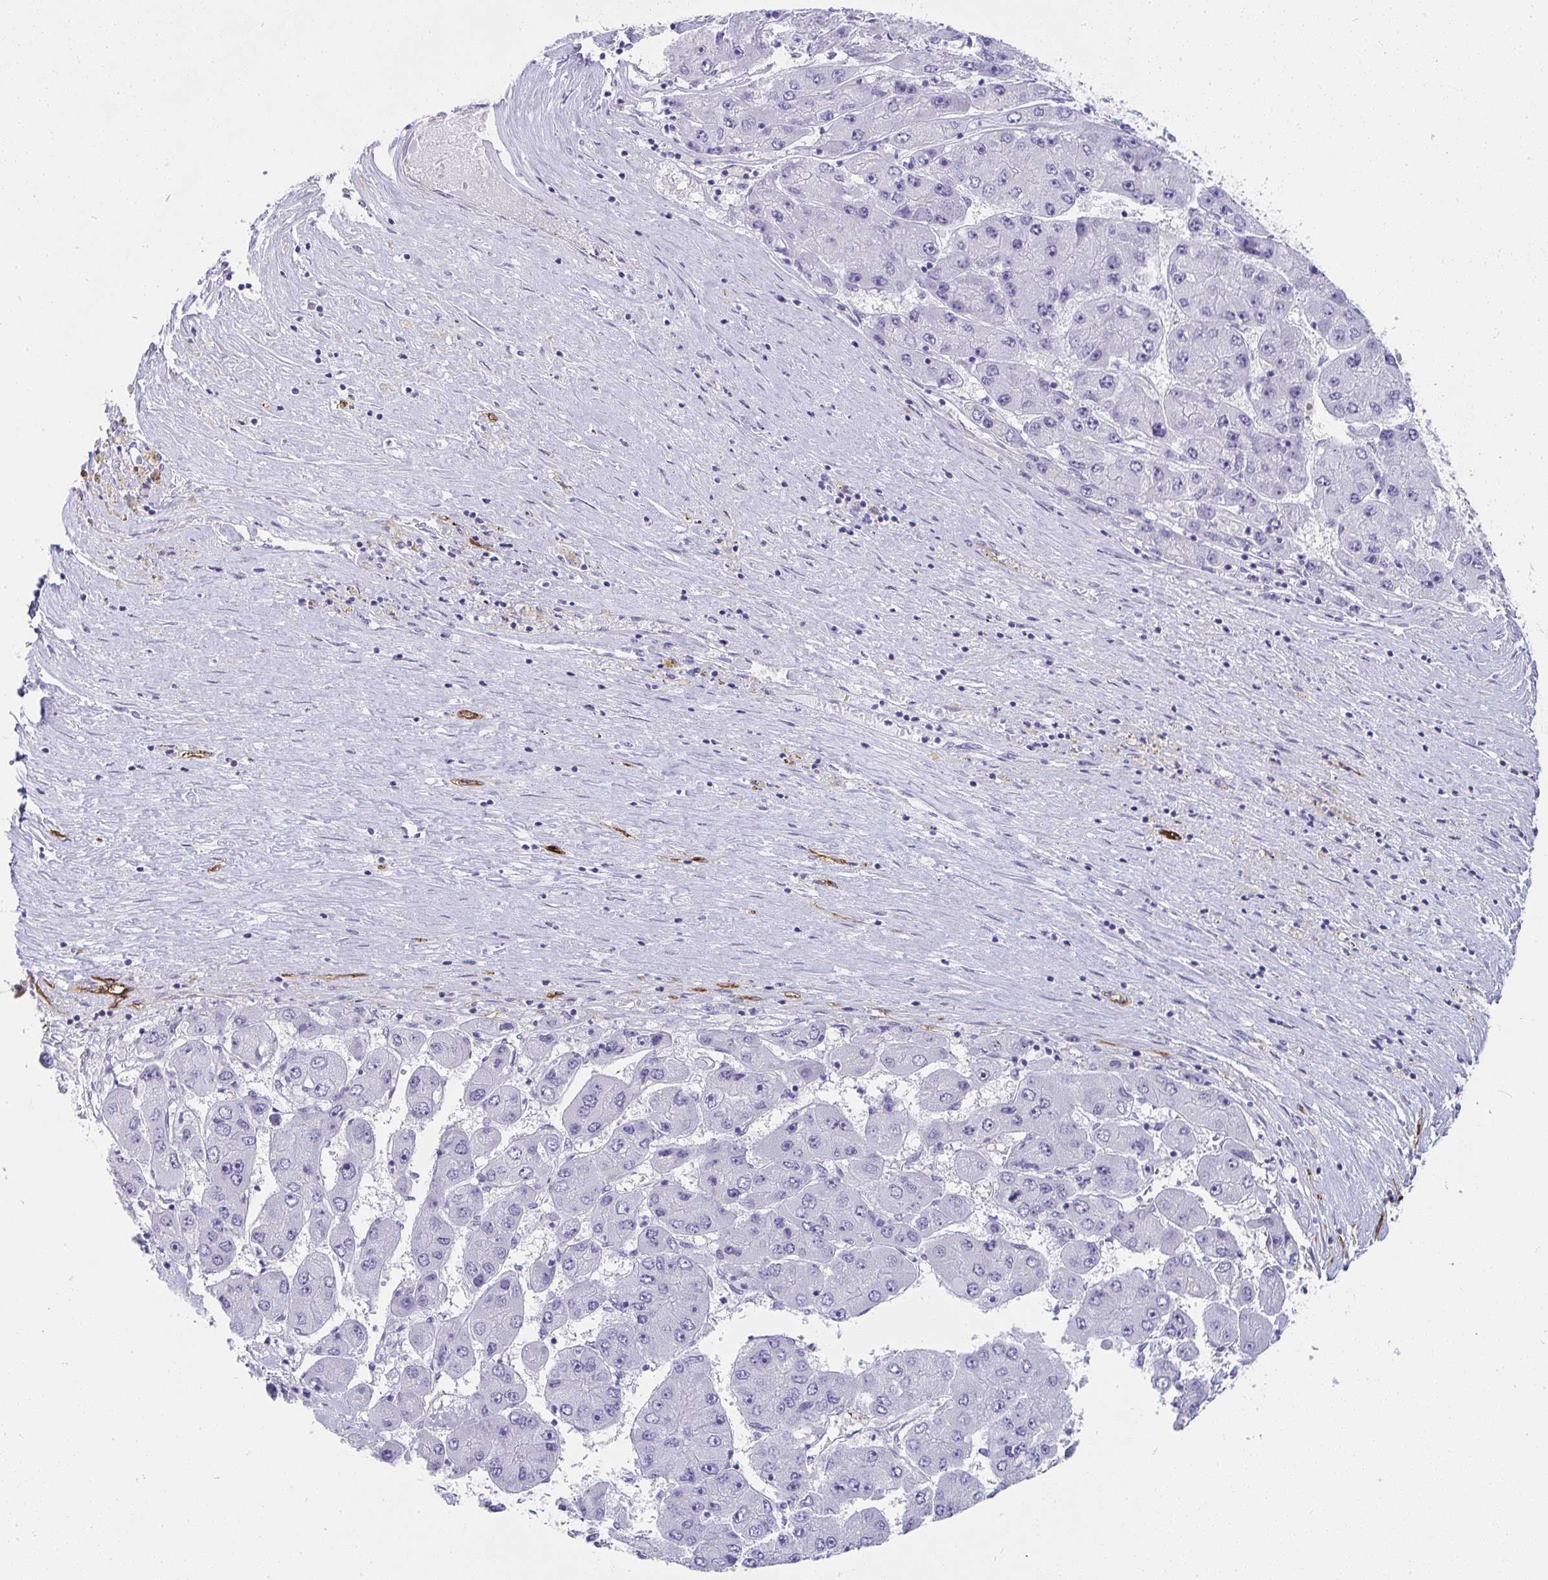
{"staining": {"intensity": "negative", "quantity": "none", "location": "none"}, "tissue": "liver cancer", "cell_type": "Tumor cells", "image_type": "cancer", "snomed": [{"axis": "morphology", "description": "Carcinoma, Hepatocellular, NOS"}, {"axis": "topography", "description": "Liver"}], "caption": "High power microscopy histopathology image of an IHC micrograph of liver cancer, revealing no significant staining in tumor cells.", "gene": "PRND", "patient": {"sex": "female", "age": 61}}